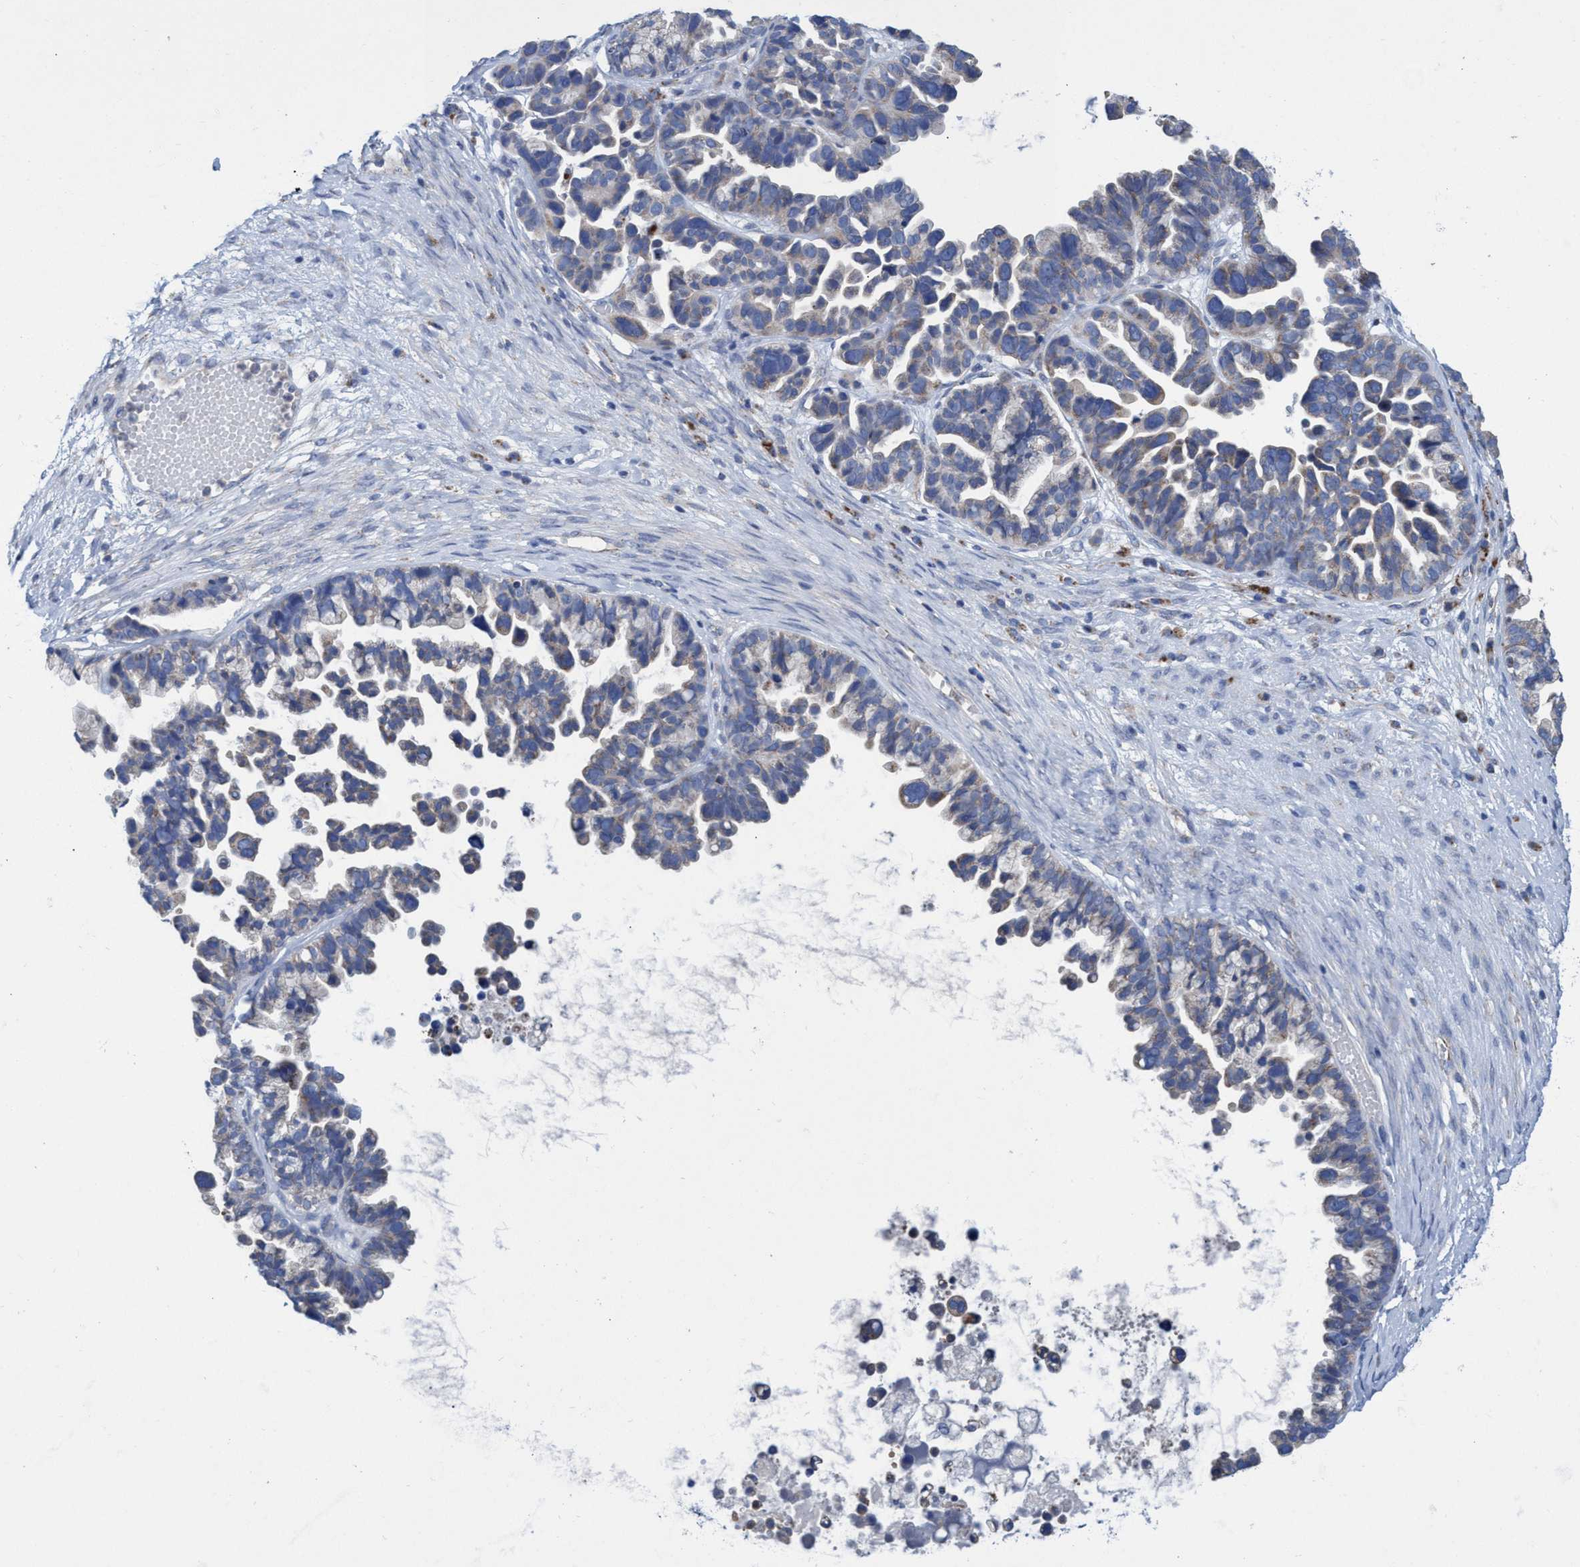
{"staining": {"intensity": "weak", "quantity": "<25%", "location": "cytoplasmic/membranous"}, "tissue": "ovarian cancer", "cell_type": "Tumor cells", "image_type": "cancer", "snomed": [{"axis": "morphology", "description": "Cystadenocarcinoma, serous, NOS"}, {"axis": "topography", "description": "Ovary"}], "caption": "This is an immunohistochemistry (IHC) image of human ovarian cancer (serous cystadenocarcinoma). There is no expression in tumor cells.", "gene": "ZNF750", "patient": {"sex": "female", "age": 56}}